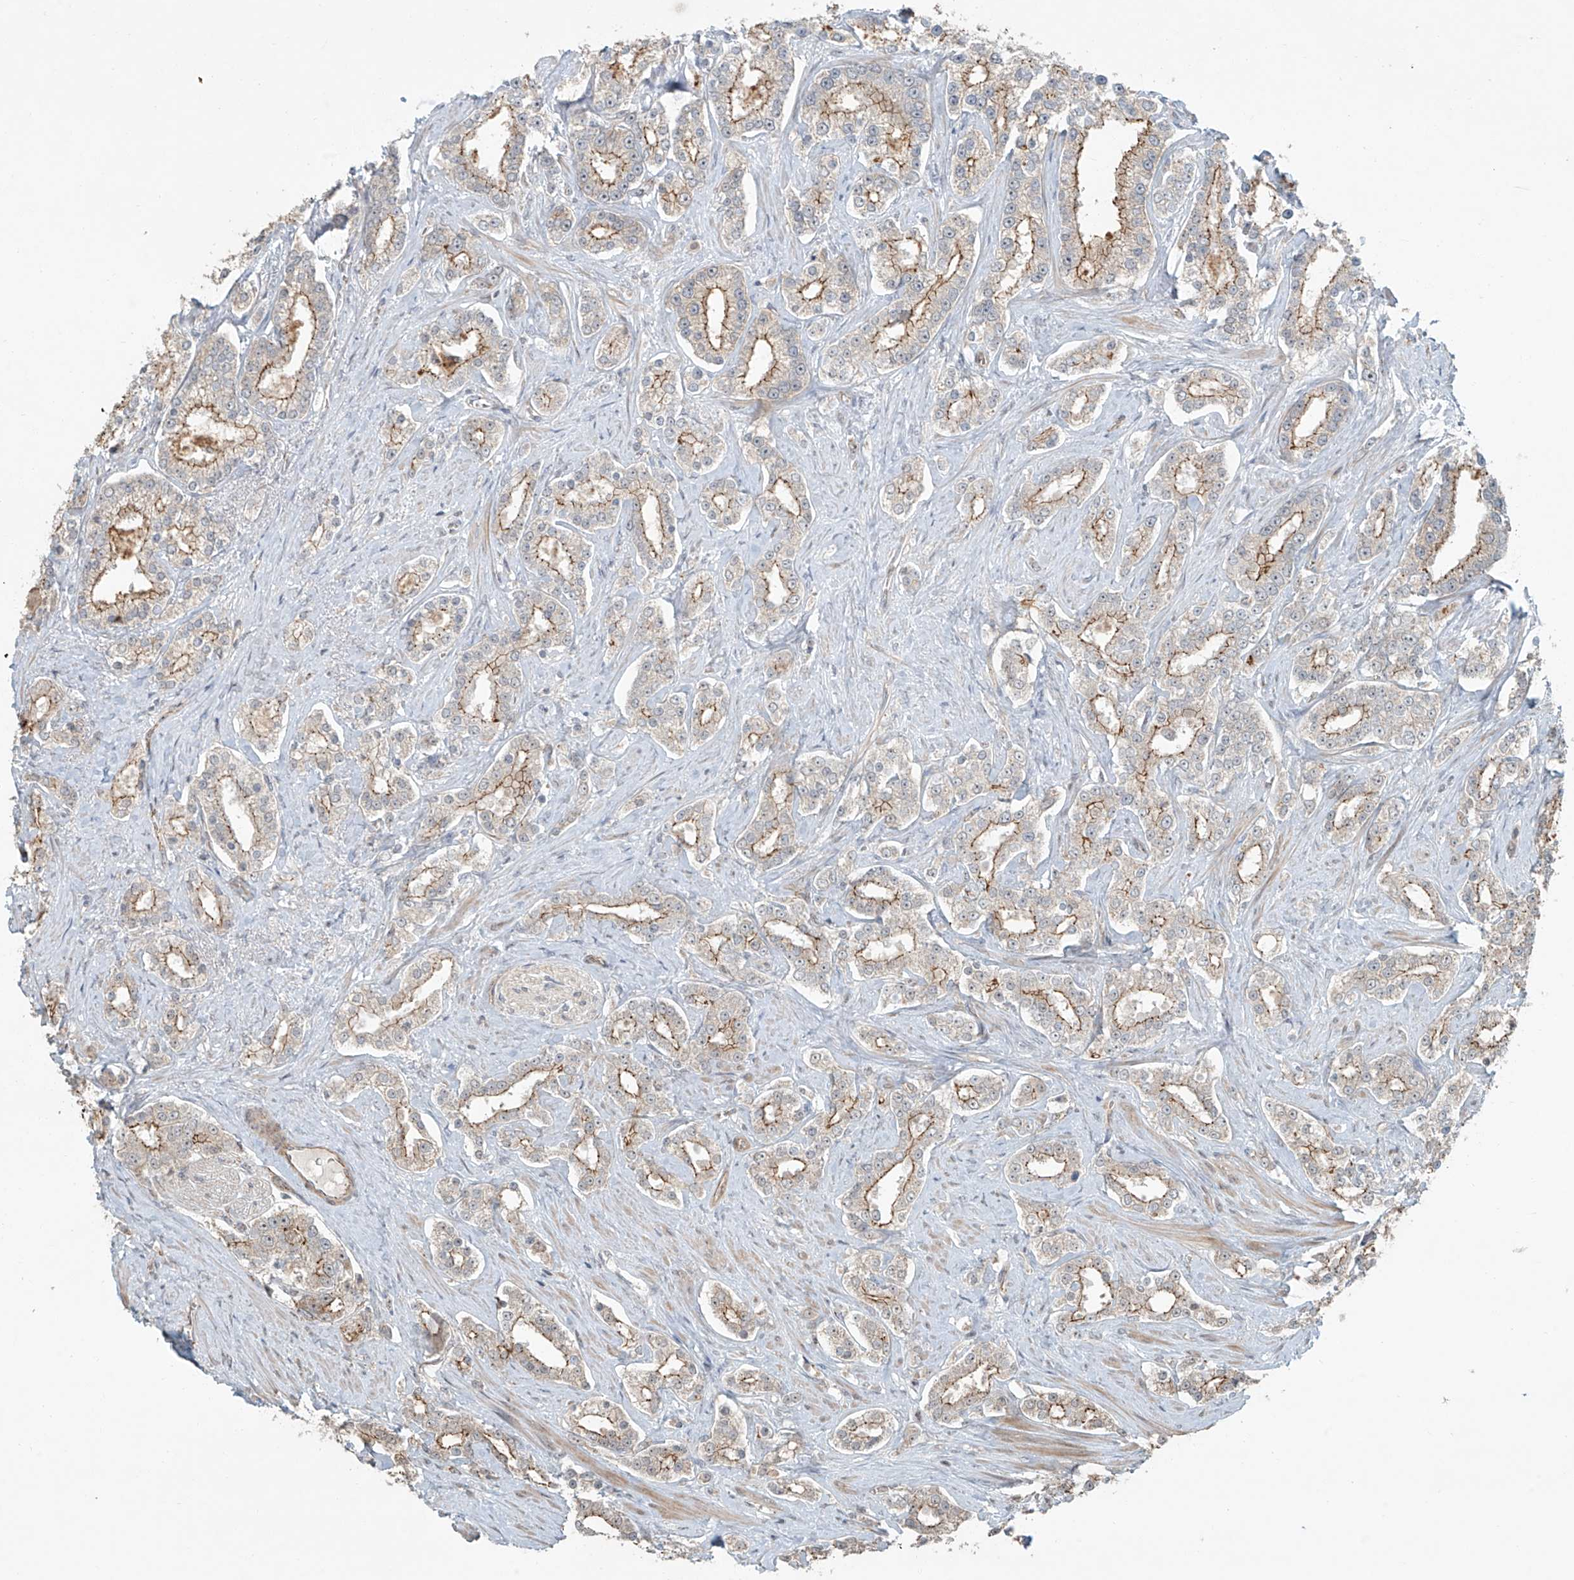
{"staining": {"intensity": "moderate", "quantity": ">75%", "location": "cytoplasmic/membranous"}, "tissue": "prostate cancer", "cell_type": "Tumor cells", "image_type": "cancer", "snomed": [{"axis": "morphology", "description": "Normal tissue, NOS"}, {"axis": "morphology", "description": "Adenocarcinoma, High grade"}, {"axis": "topography", "description": "Prostate"}], "caption": "IHC photomicrograph of prostate cancer stained for a protein (brown), which shows medium levels of moderate cytoplasmic/membranous positivity in approximately >75% of tumor cells.", "gene": "ZNF16", "patient": {"sex": "male", "age": 83}}